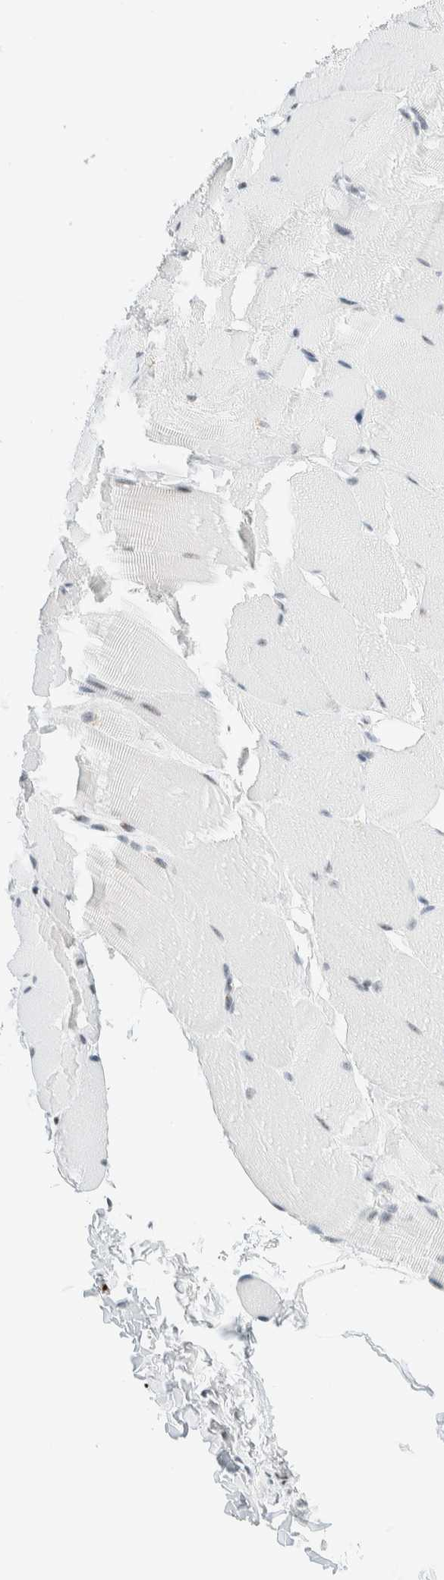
{"staining": {"intensity": "weak", "quantity": "<25%", "location": "nuclear"}, "tissue": "skeletal muscle", "cell_type": "Myocytes", "image_type": "normal", "snomed": [{"axis": "morphology", "description": "Normal tissue, NOS"}, {"axis": "topography", "description": "Skin"}, {"axis": "topography", "description": "Skeletal muscle"}], "caption": "Immunohistochemistry (IHC) image of benign human skeletal muscle stained for a protein (brown), which displays no positivity in myocytes. (DAB immunohistochemistry (IHC) visualized using brightfield microscopy, high magnification).", "gene": "CYSRT1", "patient": {"sex": "male", "age": 83}}